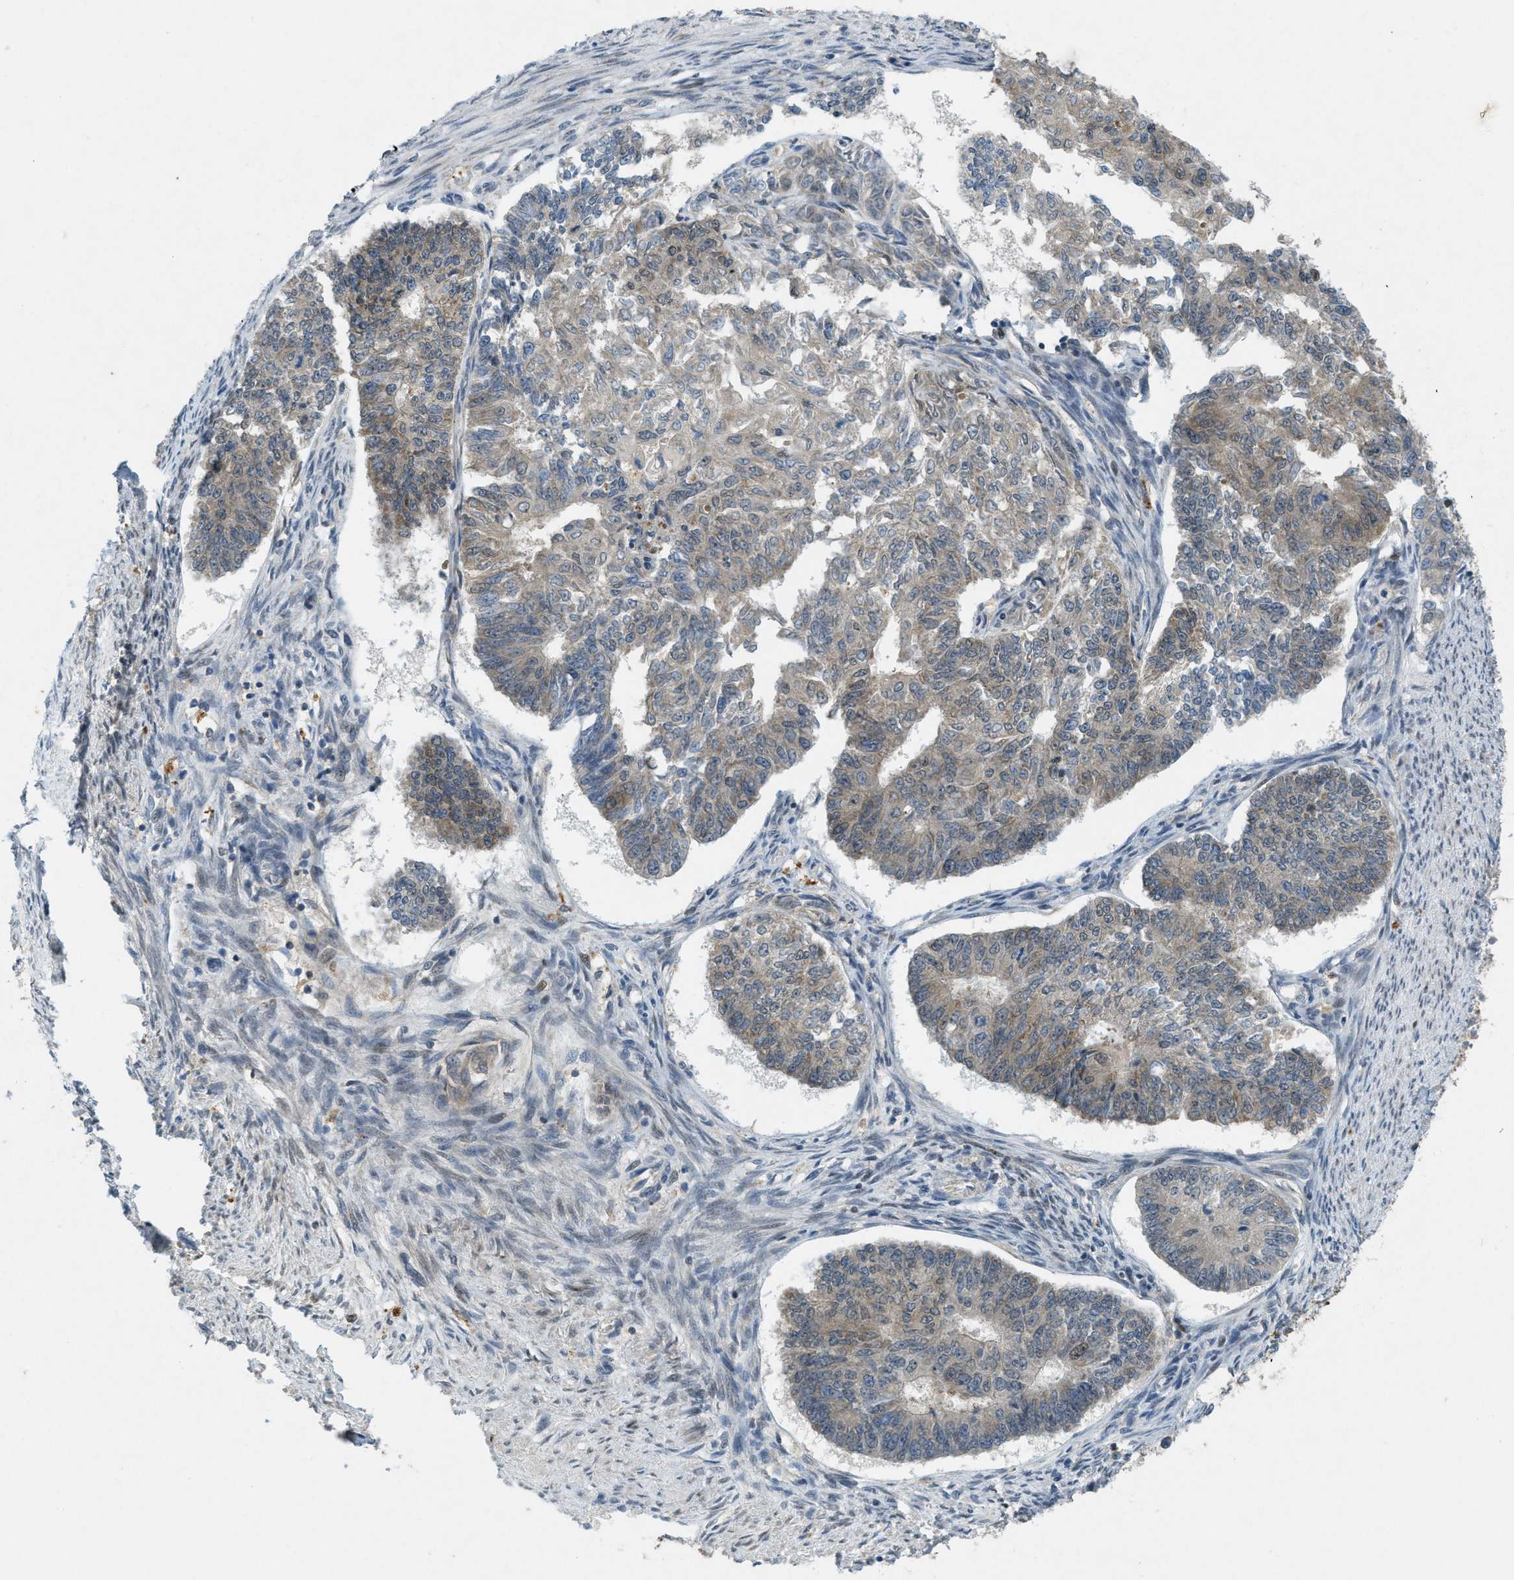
{"staining": {"intensity": "weak", "quantity": "<25%", "location": "cytoplasmic/membranous,nuclear"}, "tissue": "endometrial cancer", "cell_type": "Tumor cells", "image_type": "cancer", "snomed": [{"axis": "morphology", "description": "Adenocarcinoma, NOS"}, {"axis": "topography", "description": "Endometrium"}], "caption": "Tumor cells show no significant staining in endometrial cancer (adenocarcinoma). The staining was performed using DAB to visualize the protein expression in brown, while the nuclei were stained in blue with hematoxylin (Magnification: 20x).", "gene": "SIGMAR1", "patient": {"sex": "female", "age": 32}}